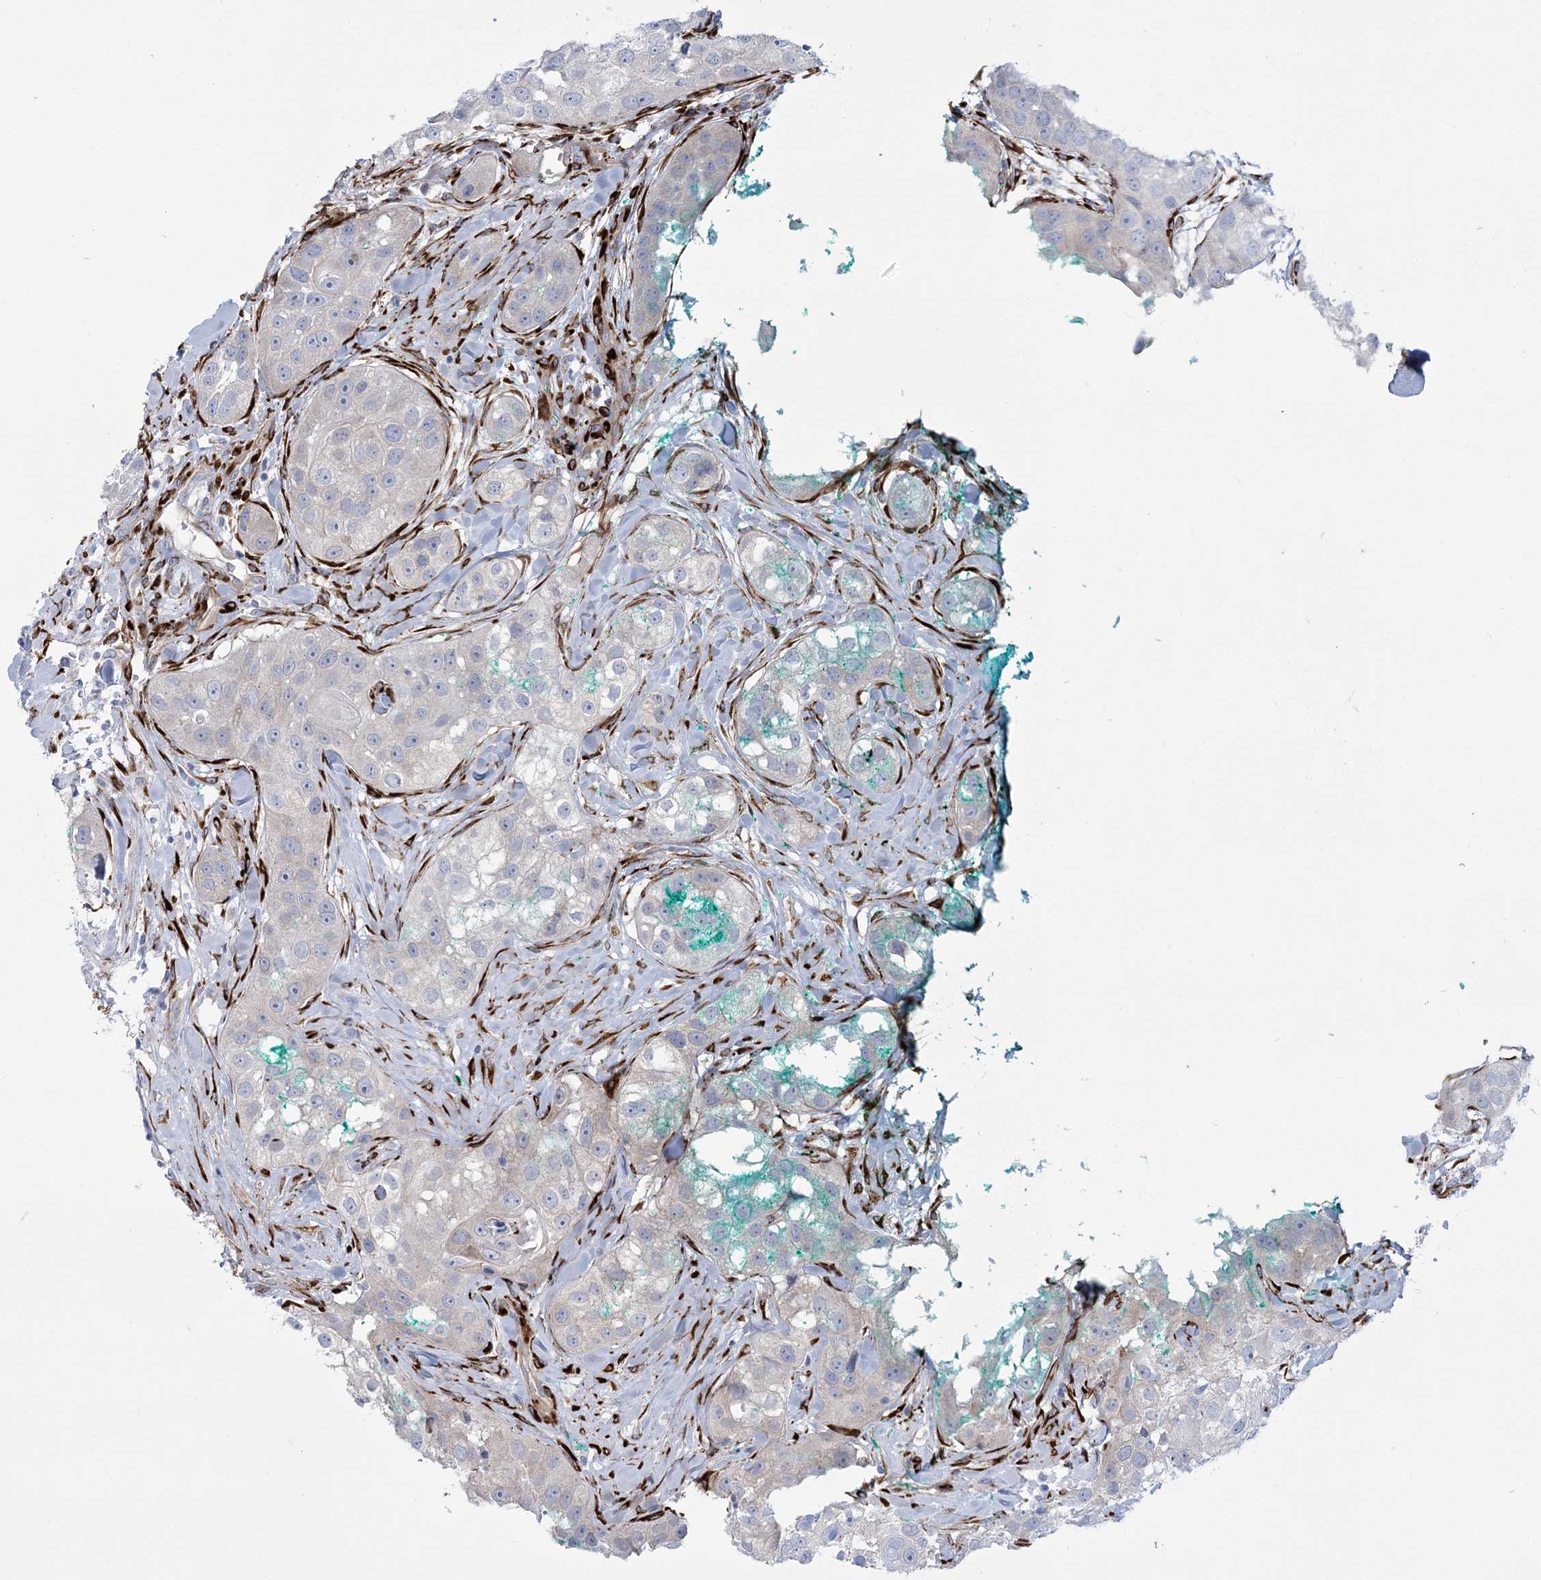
{"staining": {"intensity": "negative", "quantity": "none", "location": "none"}, "tissue": "head and neck cancer", "cell_type": "Tumor cells", "image_type": "cancer", "snomed": [{"axis": "morphology", "description": "Normal tissue, NOS"}, {"axis": "morphology", "description": "Squamous cell carcinoma, NOS"}, {"axis": "topography", "description": "Skeletal muscle"}, {"axis": "topography", "description": "Head-Neck"}], "caption": "Photomicrograph shows no significant protein positivity in tumor cells of head and neck cancer (squamous cell carcinoma).", "gene": "RAB11FIP5", "patient": {"sex": "male", "age": 51}}